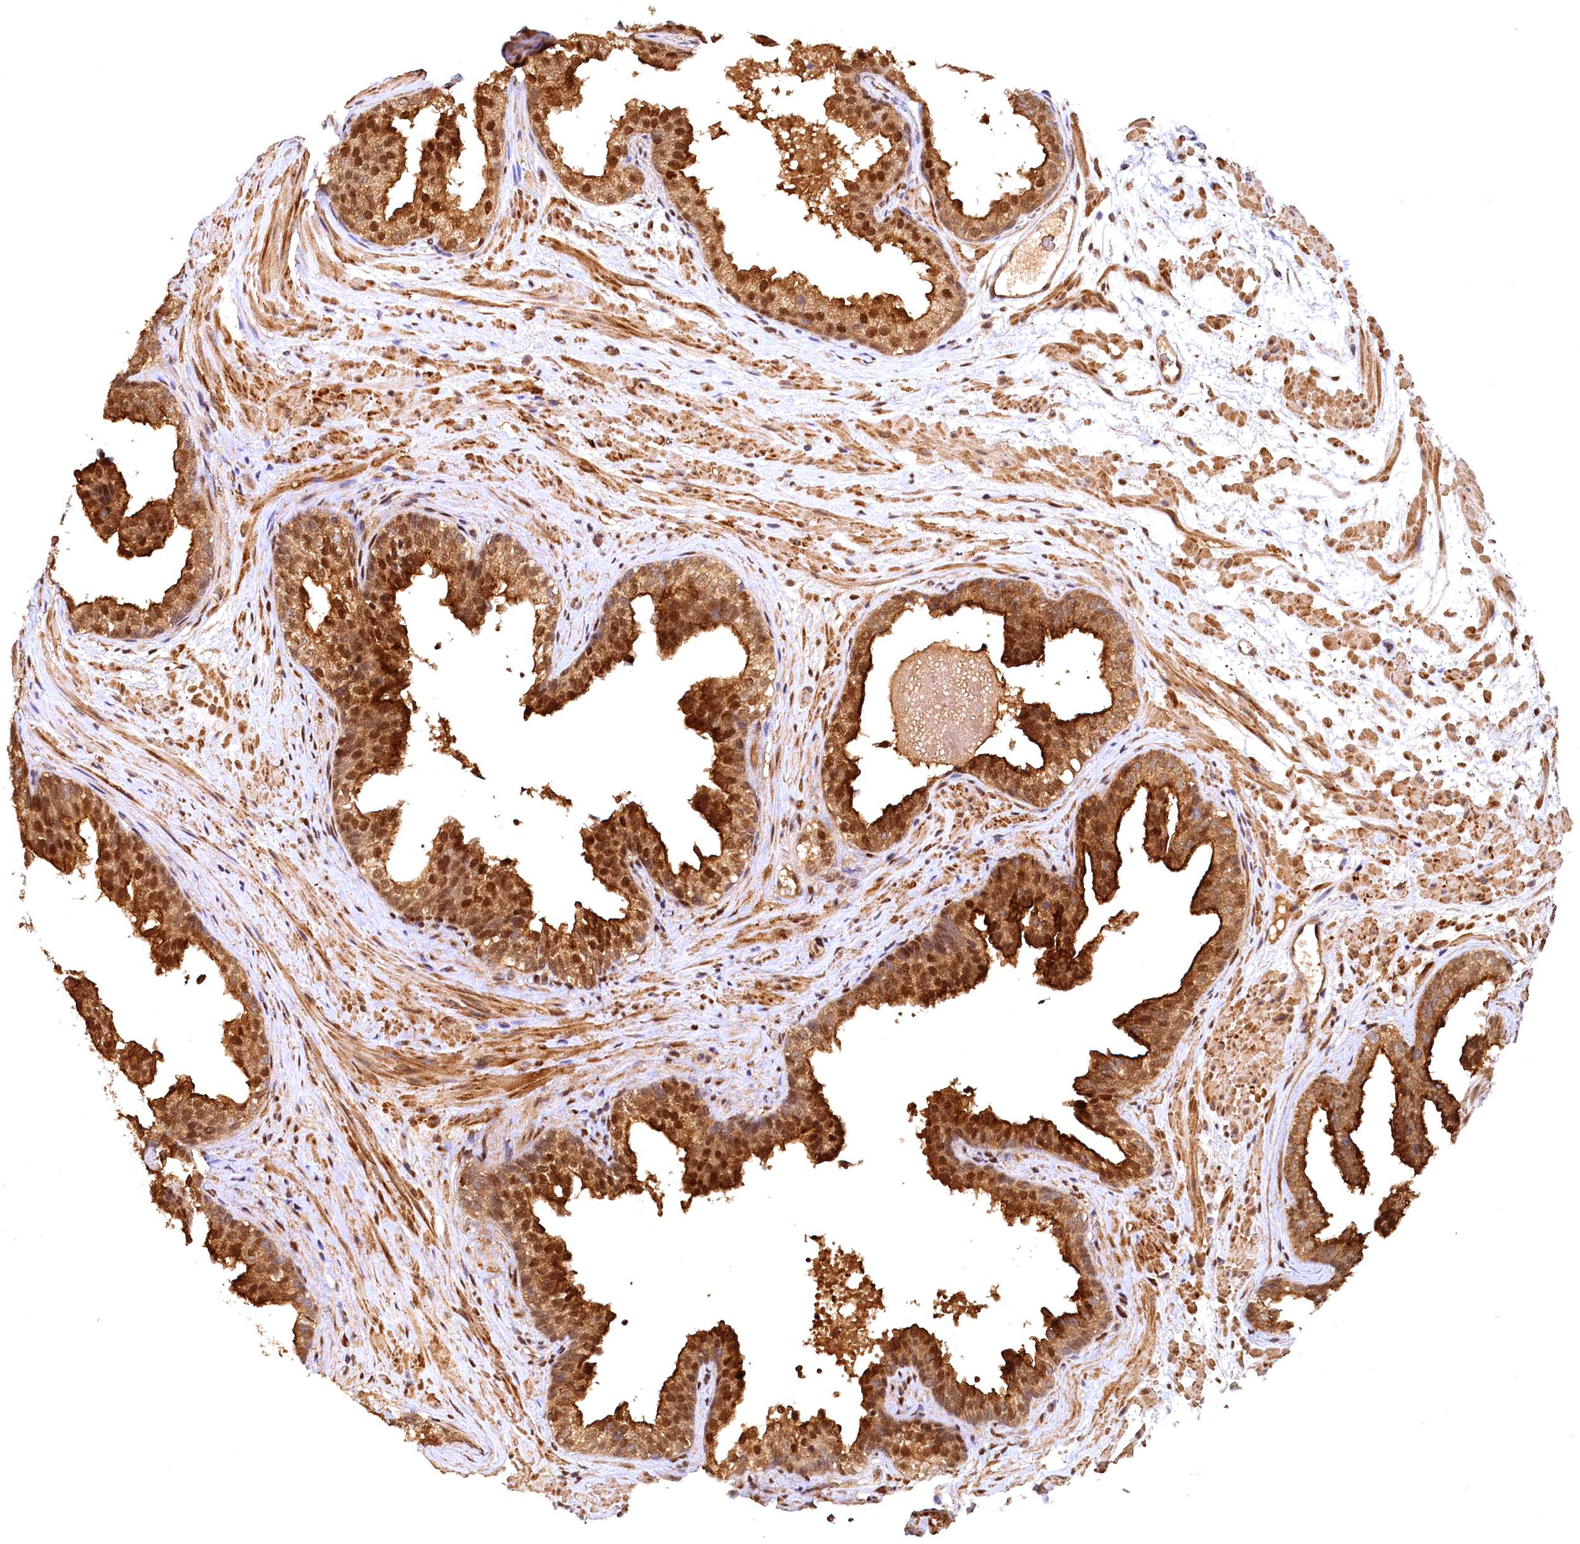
{"staining": {"intensity": "moderate", "quantity": ">75%", "location": "cytoplasmic/membranous,nuclear"}, "tissue": "prostate cancer", "cell_type": "Tumor cells", "image_type": "cancer", "snomed": [{"axis": "morphology", "description": "Adenocarcinoma, High grade"}, {"axis": "topography", "description": "Prostate"}], "caption": "Protein expression analysis of prostate cancer shows moderate cytoplasmic/membranous and nuclear expression in approximately >75% of tumor cells.", "gene": "UBL7", "patient": {"sex": "male", "age": 59}}